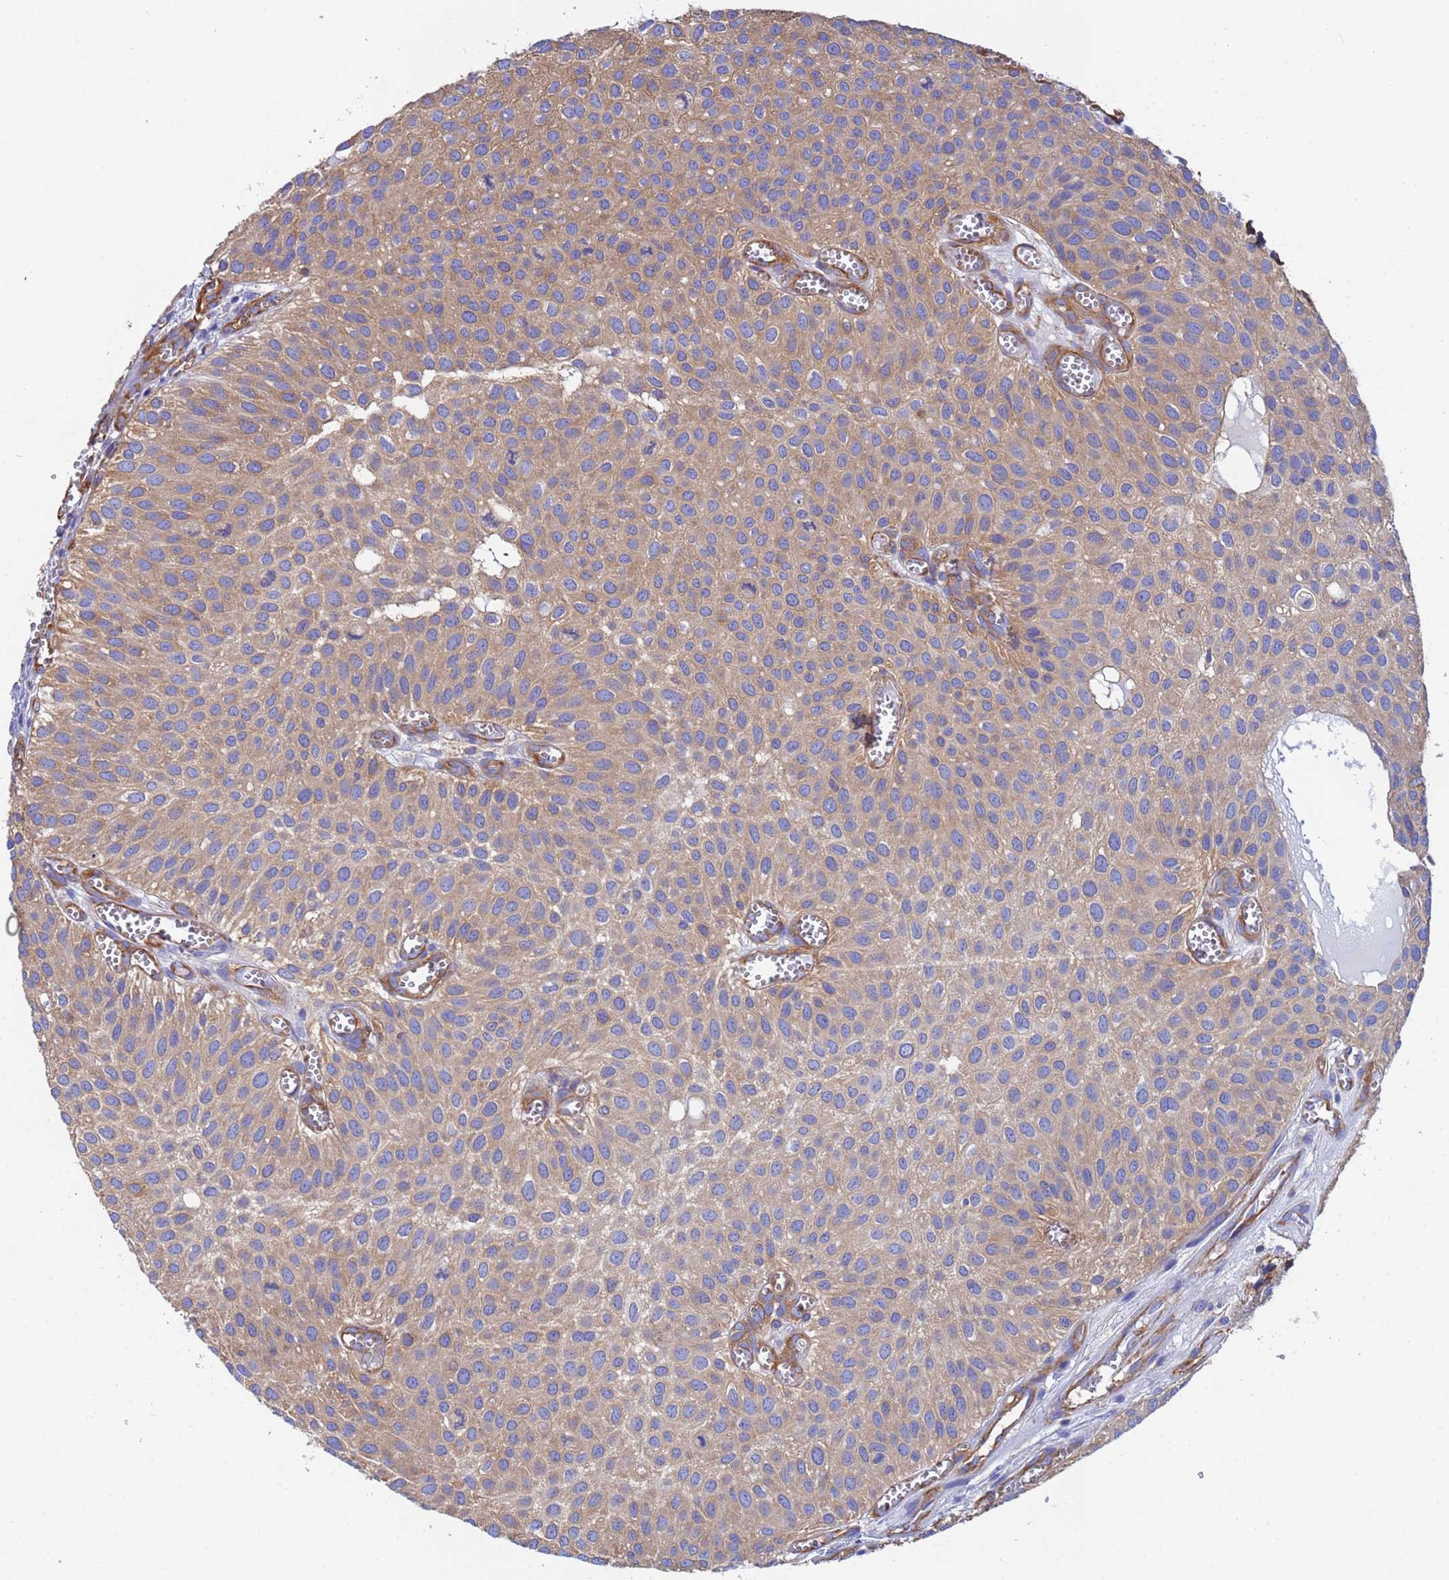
{"staining": {"intensity": "weak", "quantity": ">75%", "location": "cytoplasmic/membranous"}, "tissue": "urothelial cancer", "cell_type": "Tumor cells", "image_type": "cancer", "snomed": [{"axis": "morphology", "description": "Urothelial carcinoma, Low grade"}, {"axis": "topography", "description": "Urinary bladder"}], "caption": "A micrograph of urothelial cancer stained for a protein demonstrates weak cytoplasmic/membranous brown staining in tumor cells.", "gene": "MYL12A", "patient": {"sex": "male", "age": 88}}